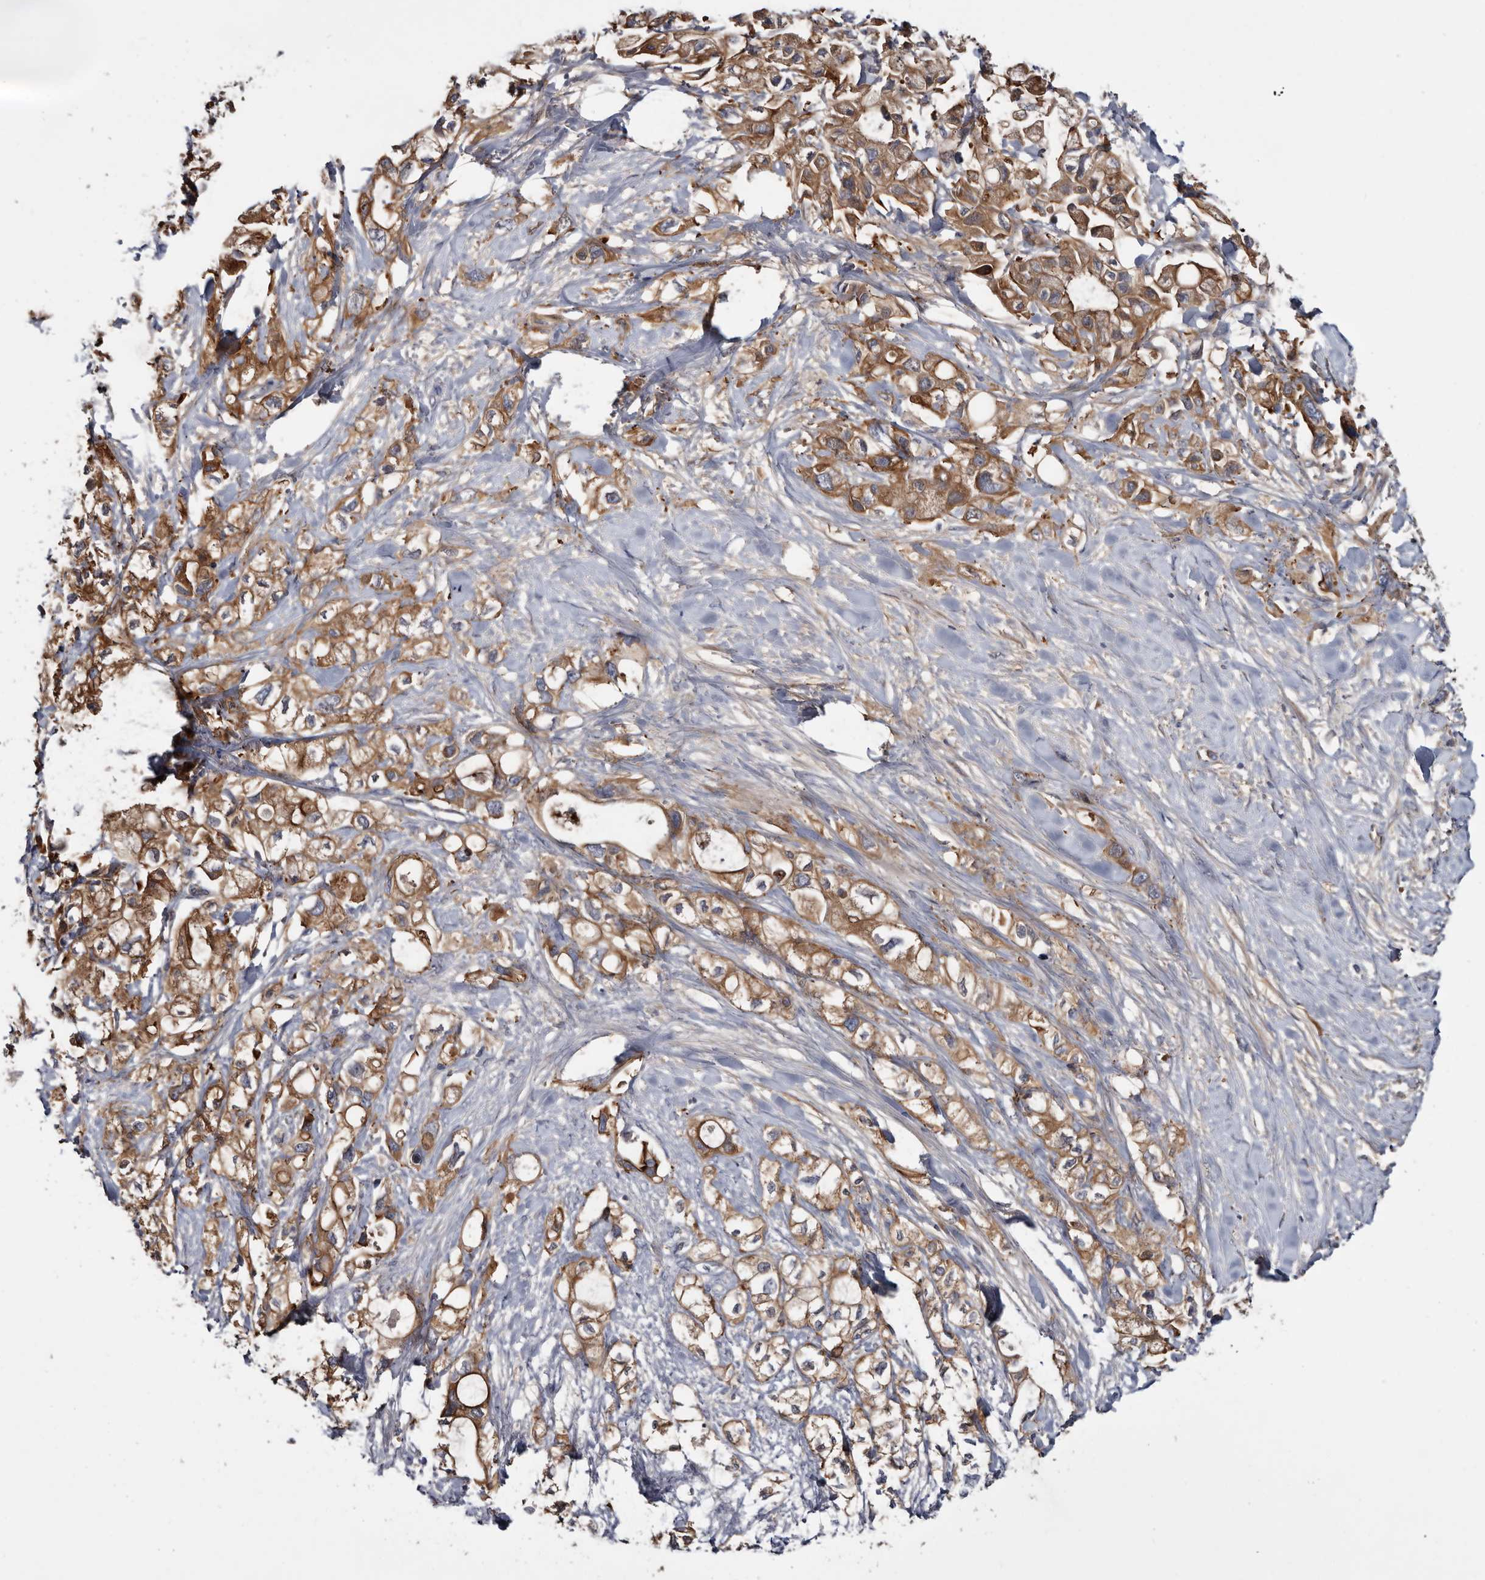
{"staining": {"intensity": "moderate", "quantity": ">75%", "location": "cytoplasmic/membranous"}, "tissue": "pancreatic cancer", "cell_type": "Tumor cells", "image_type": "cancer", "snomed": [{"axis": "morphology", "description": "Adenocarcinoma, NOS"}, {"axis": "topography", "description": "Pancreas"}], "caption": "A histopathology image of pancreatic cancer stained for a protein displays moderate cytoplasmic/membranous brown staining in tumor cells. The staining was performed using DAB to visualize the protein expression in brown, while the nuclei were stained in blue with hematoxylin (Magnification: 20x).", "gene": "TSPAN17", "patient": {"sex": "female", "age": 56}}